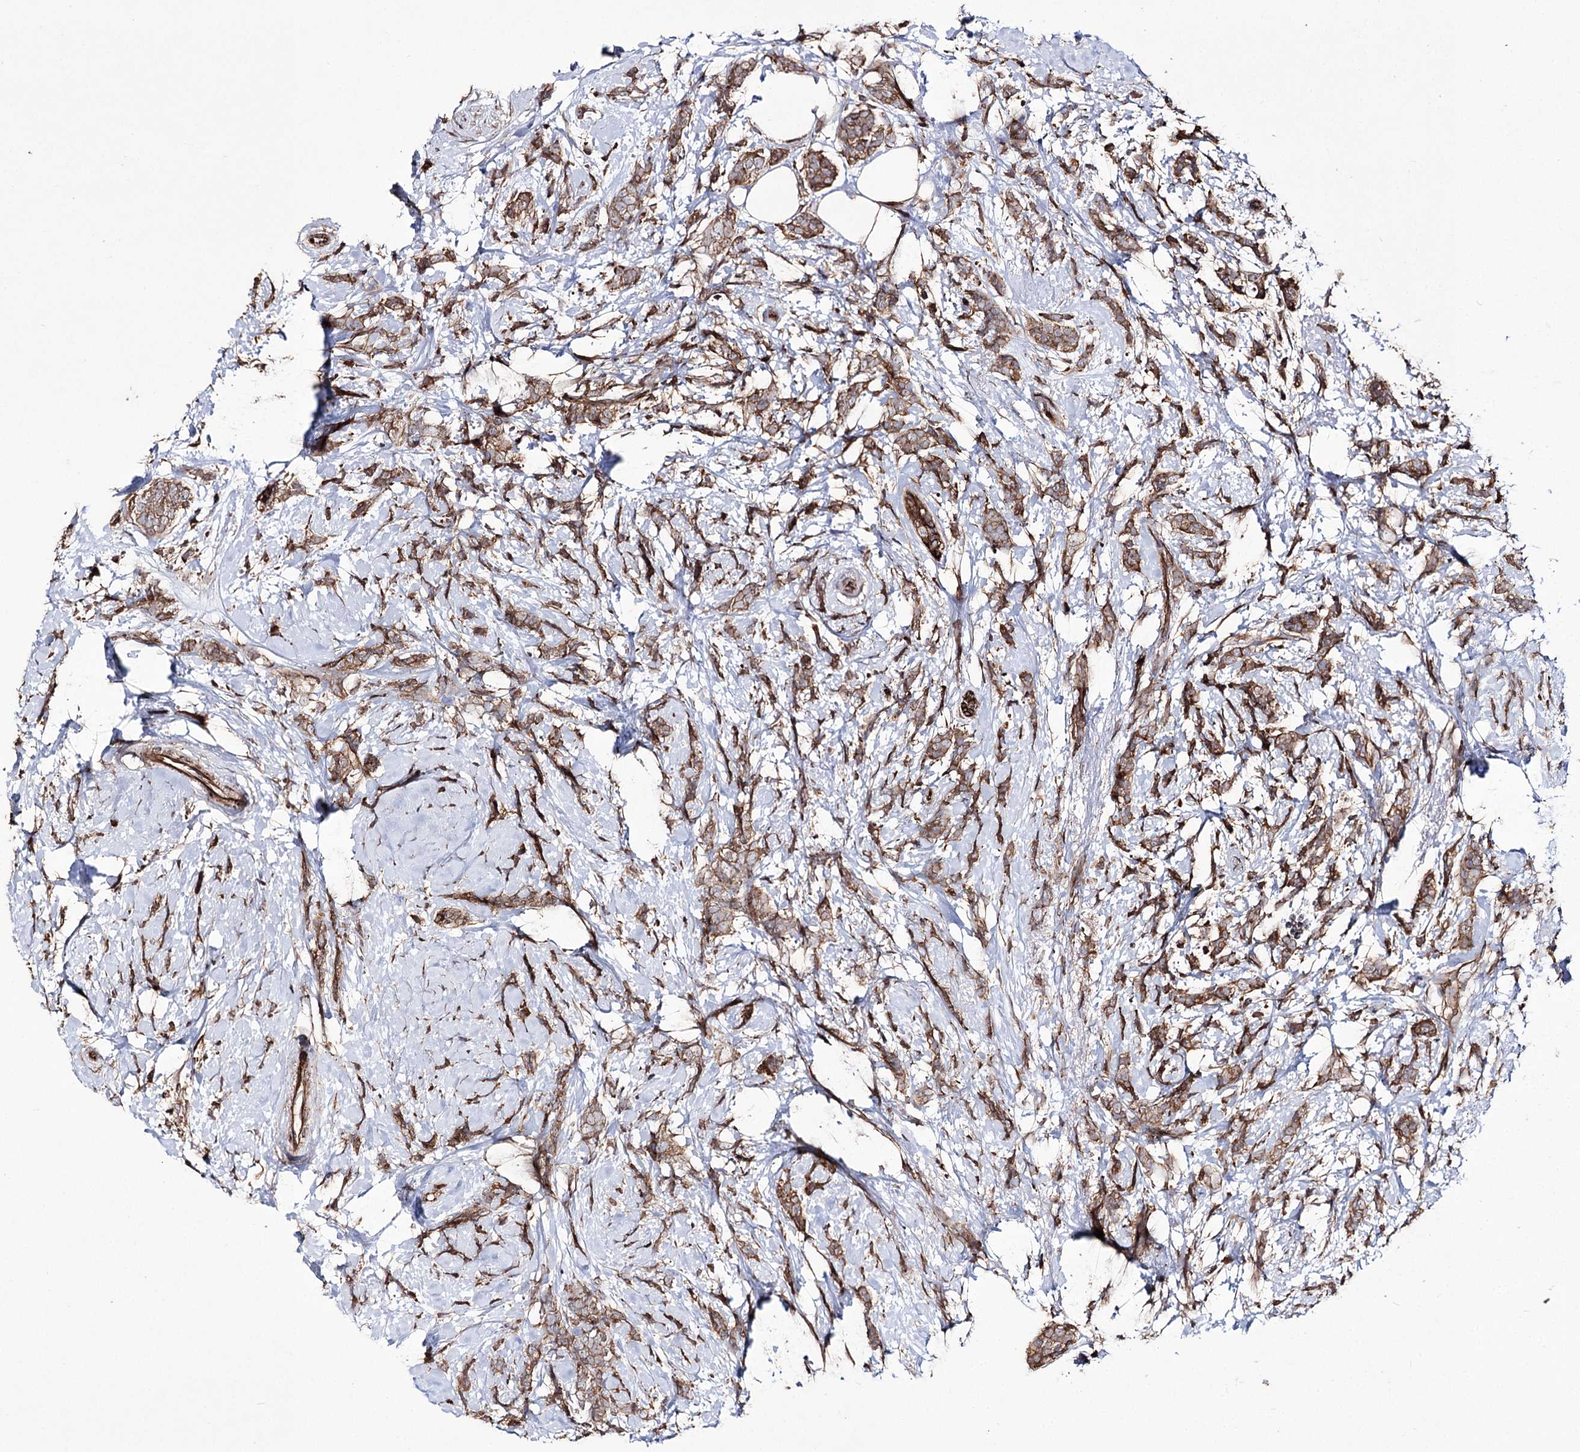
{"staining": {"intensity": "moderate", "quantity": "25%-75%", "location": "cytoplasmic/membranous"}, "tissue": "breast cancer", "cell_type": "Tumor cells", "image_type": "cancer", "snomed": [{"axis": "morphology", "description": "Lobular carcinoma"}, {"axis": "topography", "description": "Breast"}], "caption": "Protein positivity by immunohistochemistry reveals moderate cytoplasmic/membranous expression in approximately 25%-75% of tumor cells in breast cancer (lobular carcinoma). (DAB = brown stain, brightfield microscopy at high magnification).", "gene": "DHX29", "patient": {"sex": "female", "age": 58}}